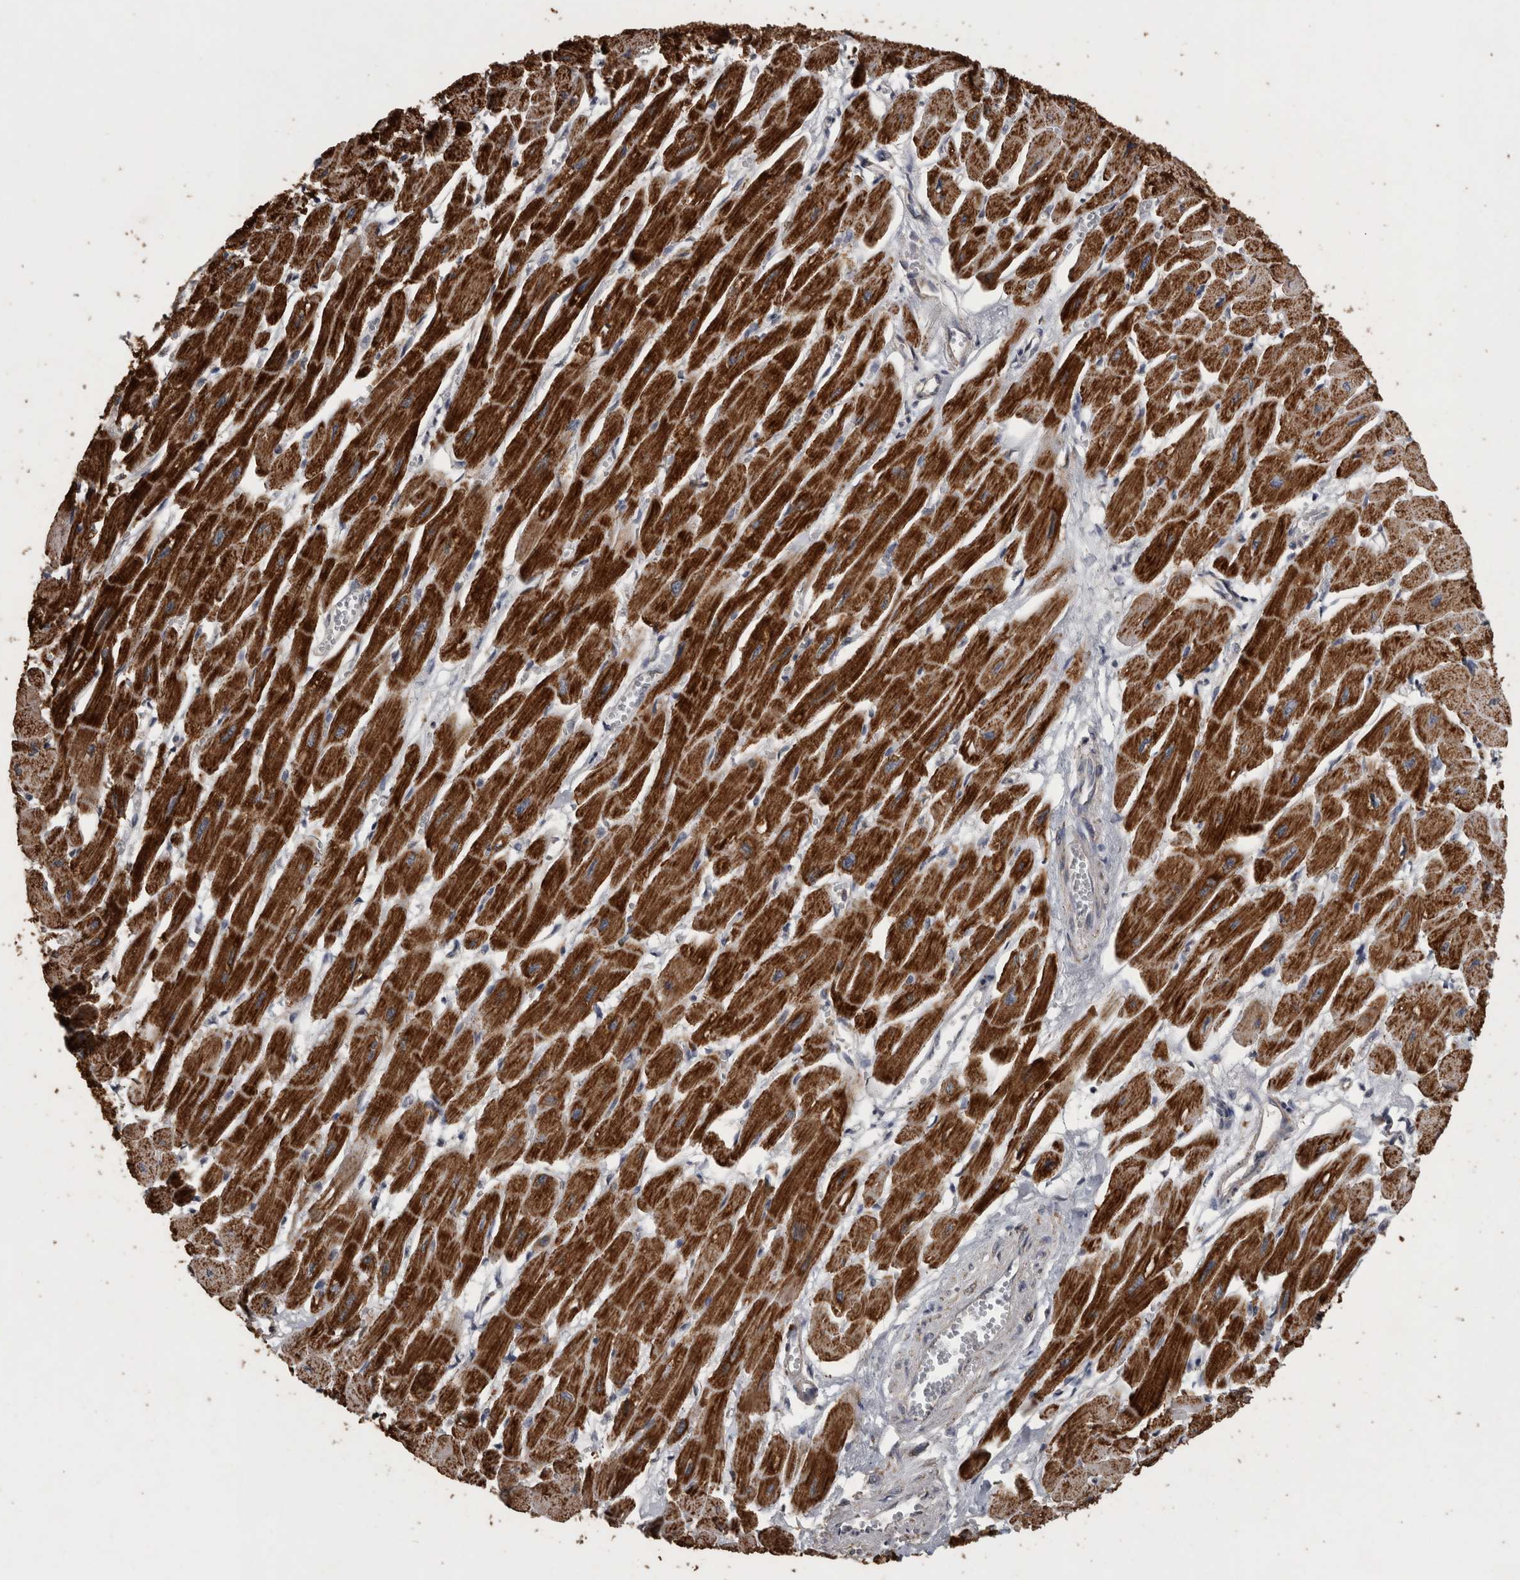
{"staining": {"intensity": "strong", "quantity": ">75%", "location": "cytoplasmic/membranous"}, "tissue": "heart muscle", "cell_type": "Cardiomyocytes", "image_type": "normal", "snomed": [{"axis": "morphology", "description": "Normal tissue, NOS"}, {"axis": "topography", "description": "Heart"}], "caption": "Immunohistochemical staining of benign heart muscle exhibits strong cytoplasmic/membranous protein staining in approximately >75% of cardiomyocytes. (IHC, brightfield microscopy, high magnification).", "gene": "ACADM", "patient": {"sex": "female", "age": 54}}